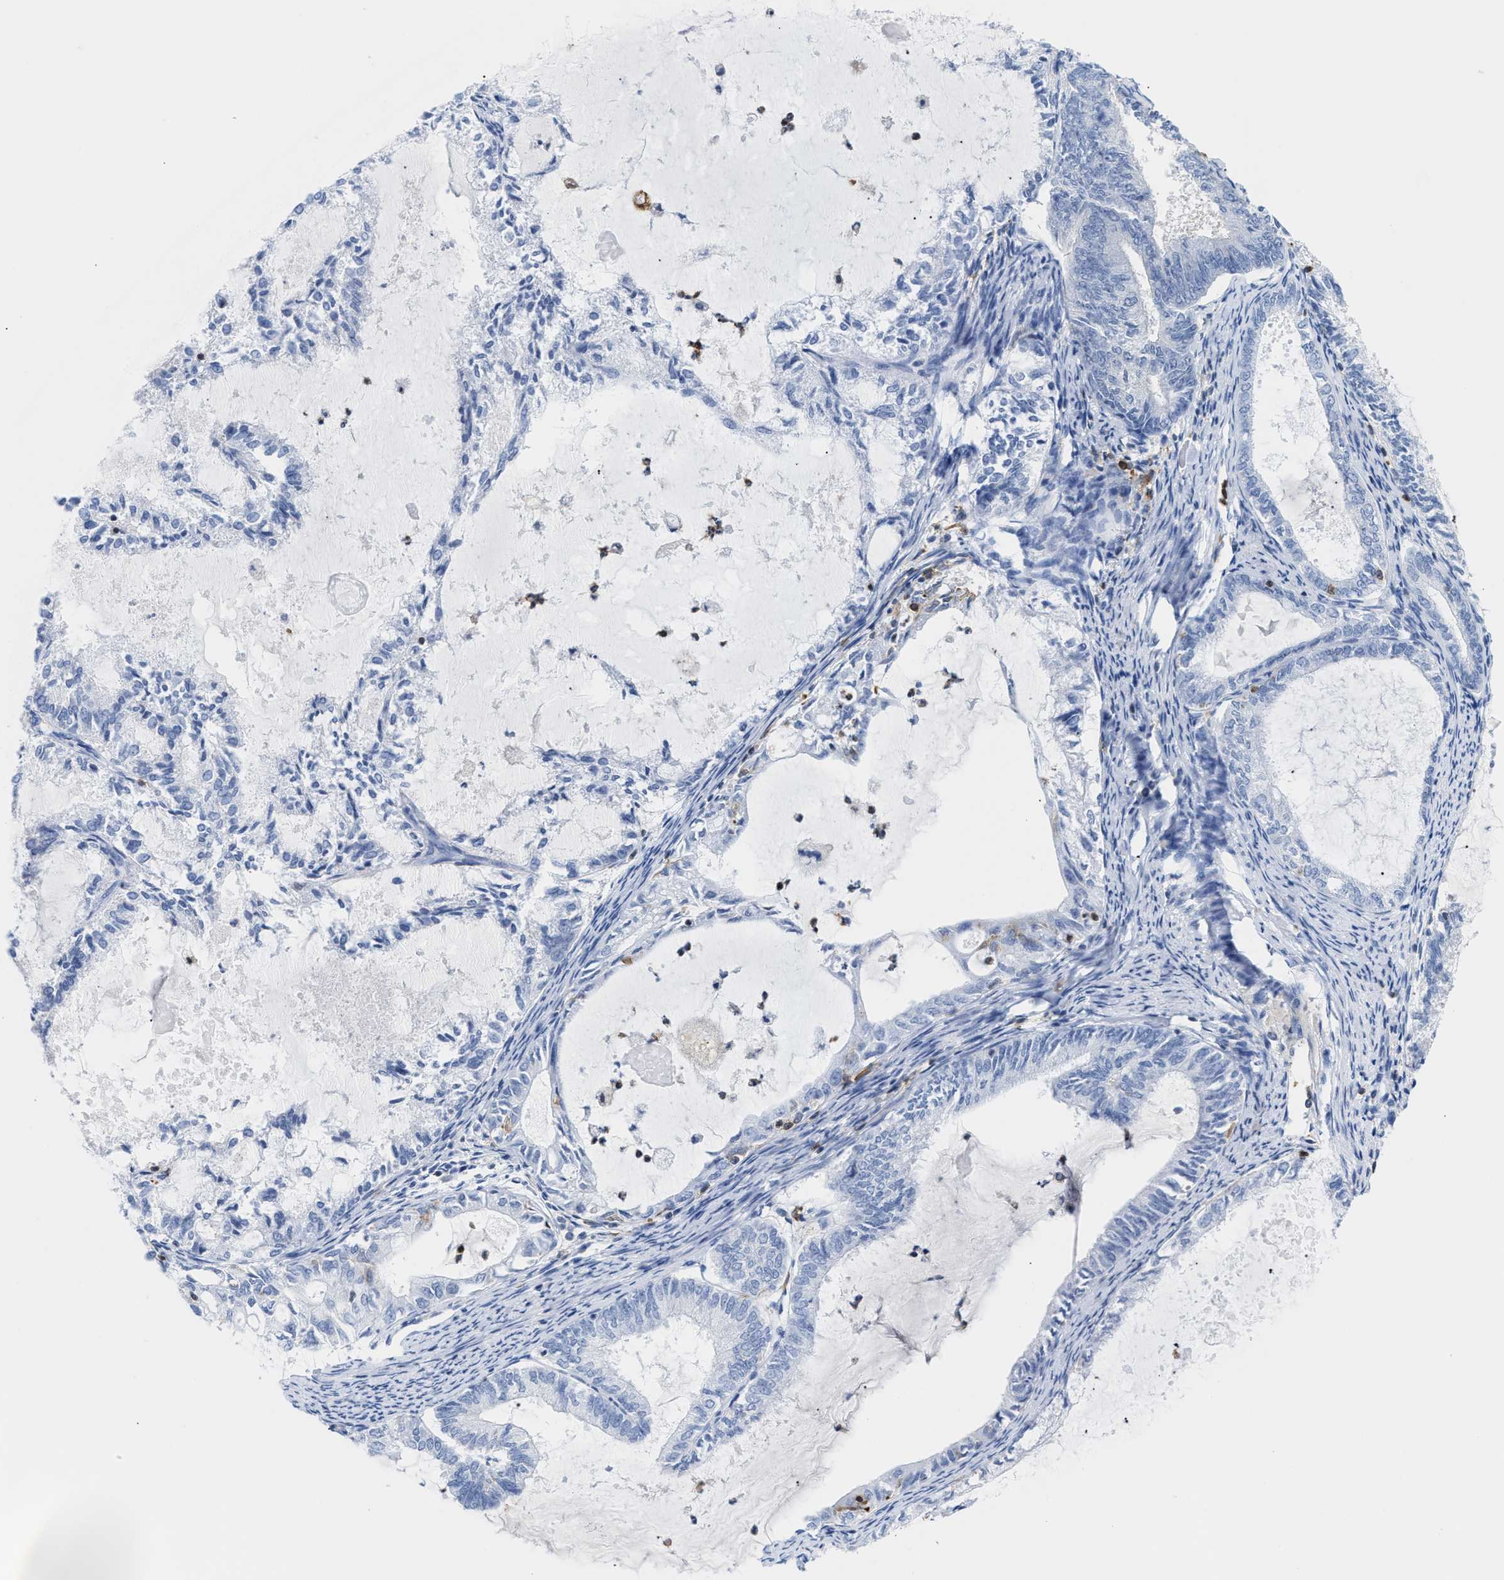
{"staining": {"intensity": "negative", "quantity": "none", "location": "none"}, "tissue": "endometrial cancer", "cell_type": "Tumor cells", "image_type": "cancer", "snomed": [{"axis": "morphology", "description": "Adenocarcinoma, NOS"}, {"axis": "topography", "description": "Endometrium"}], "caption": "A histopathology image of adenocarcinoma (endometrial) stained for a protein exhibits no brown staining in tumor cells. (Stains: DAB immunohistochemistry (IHC) with hematoxylin counter stain, Microscopy: brightfield microscopy at high magnification).", "gene": "LCP1", "patient": {"sex": "female", "age": 86}}